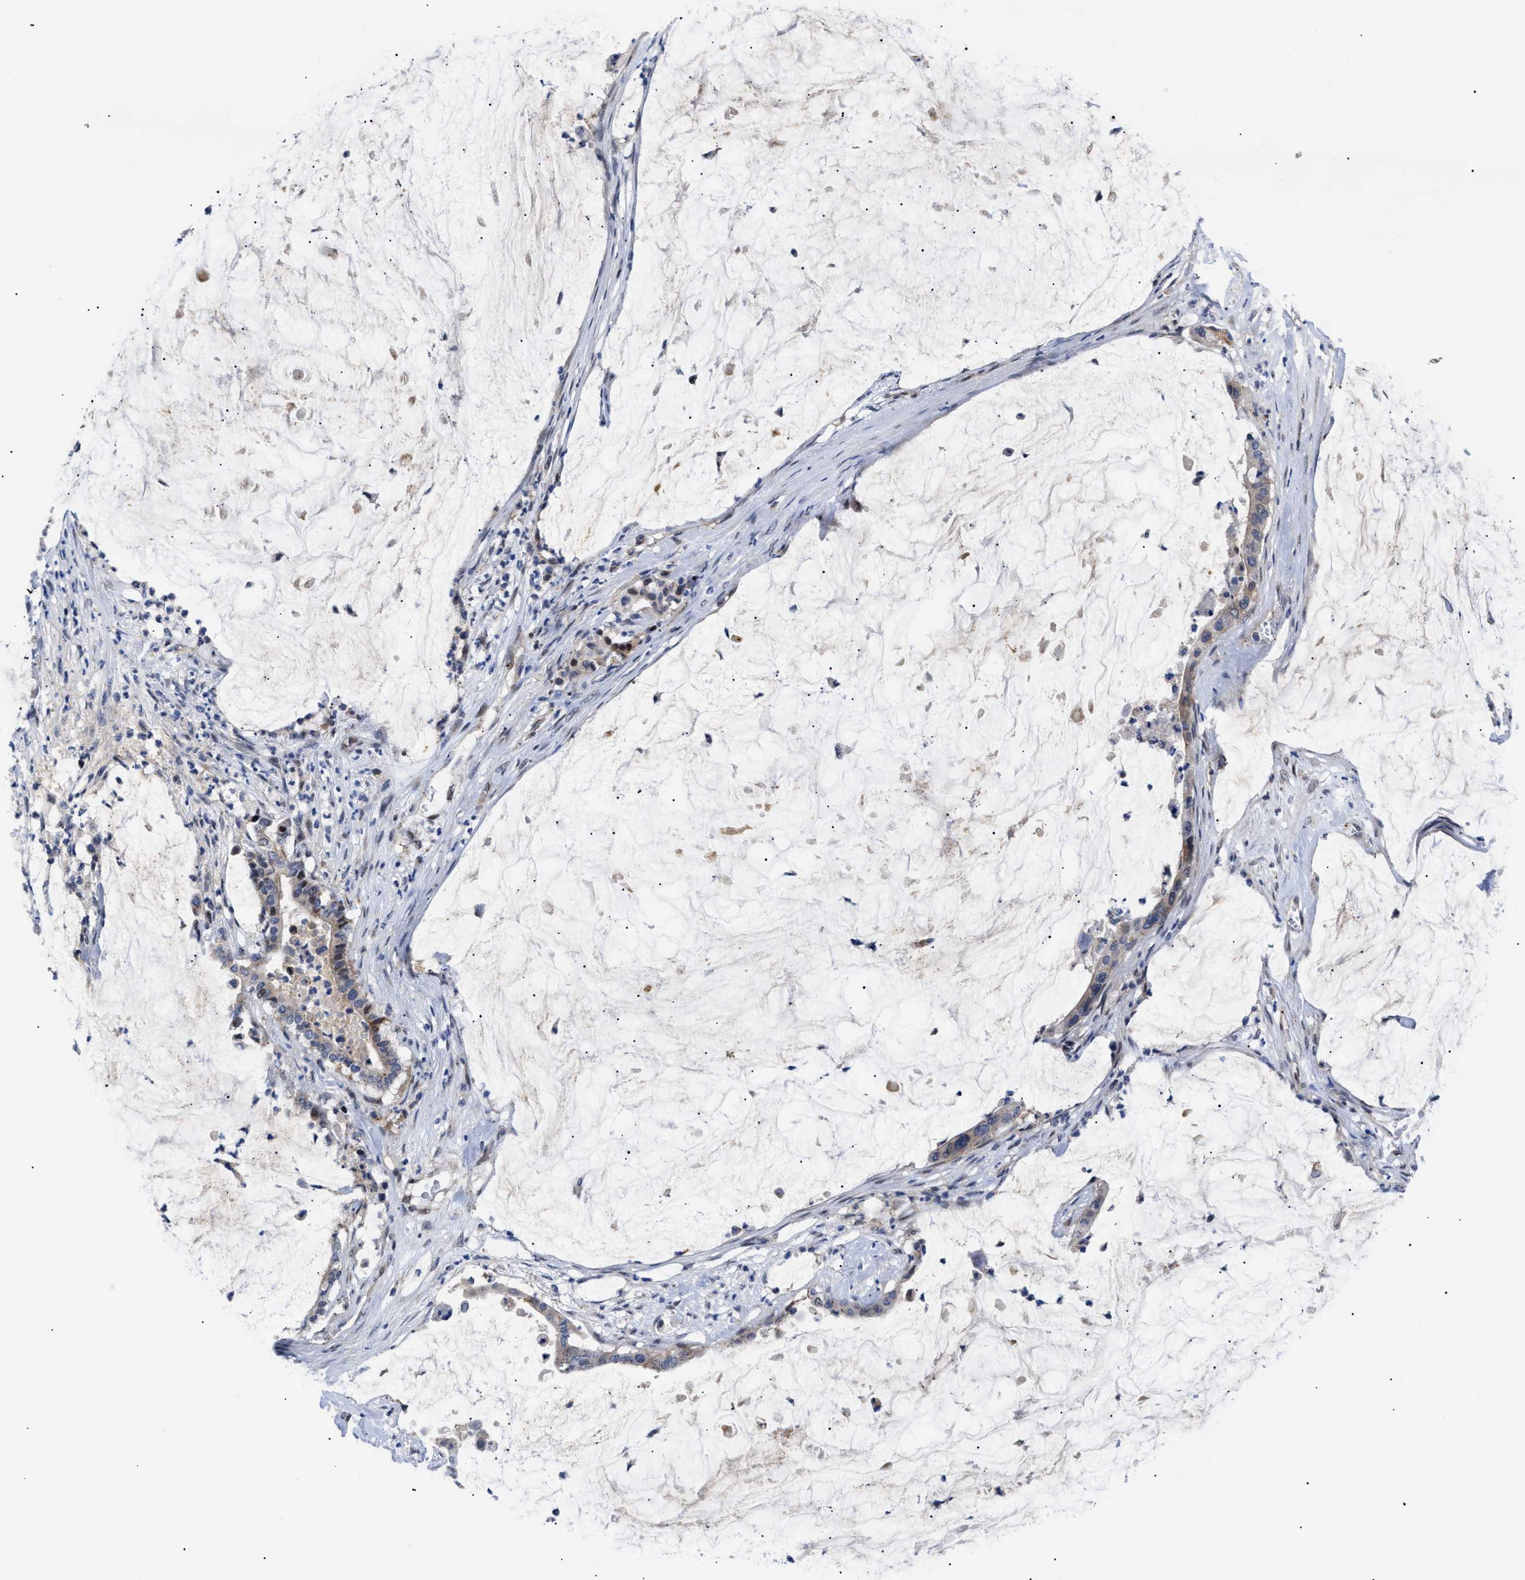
{"staining": {"intensity": "weak", "quantity": "25%-75%", "location": "cytoplasmic/membranous,nuclear"}, "tissue": "pancreatic cancer", "cell_type": "Tumor cells", "image_type": "cancer", "snomed": [{"axis": "morphology", "description": "Adenocarcinoma, NOS"}, {"axis": "topography", "description": "Pancreas"}], "caption": "A high-resolution image shows IHC staining of pancreatic cancer (adenocarcinoma), which reveals weak cytoplasmic/membranous and nuclear positivity in approximately 25%-75% of tumor cells.", "gene": "SFXN5", "patient": {"sex": "male", "age": 41}}